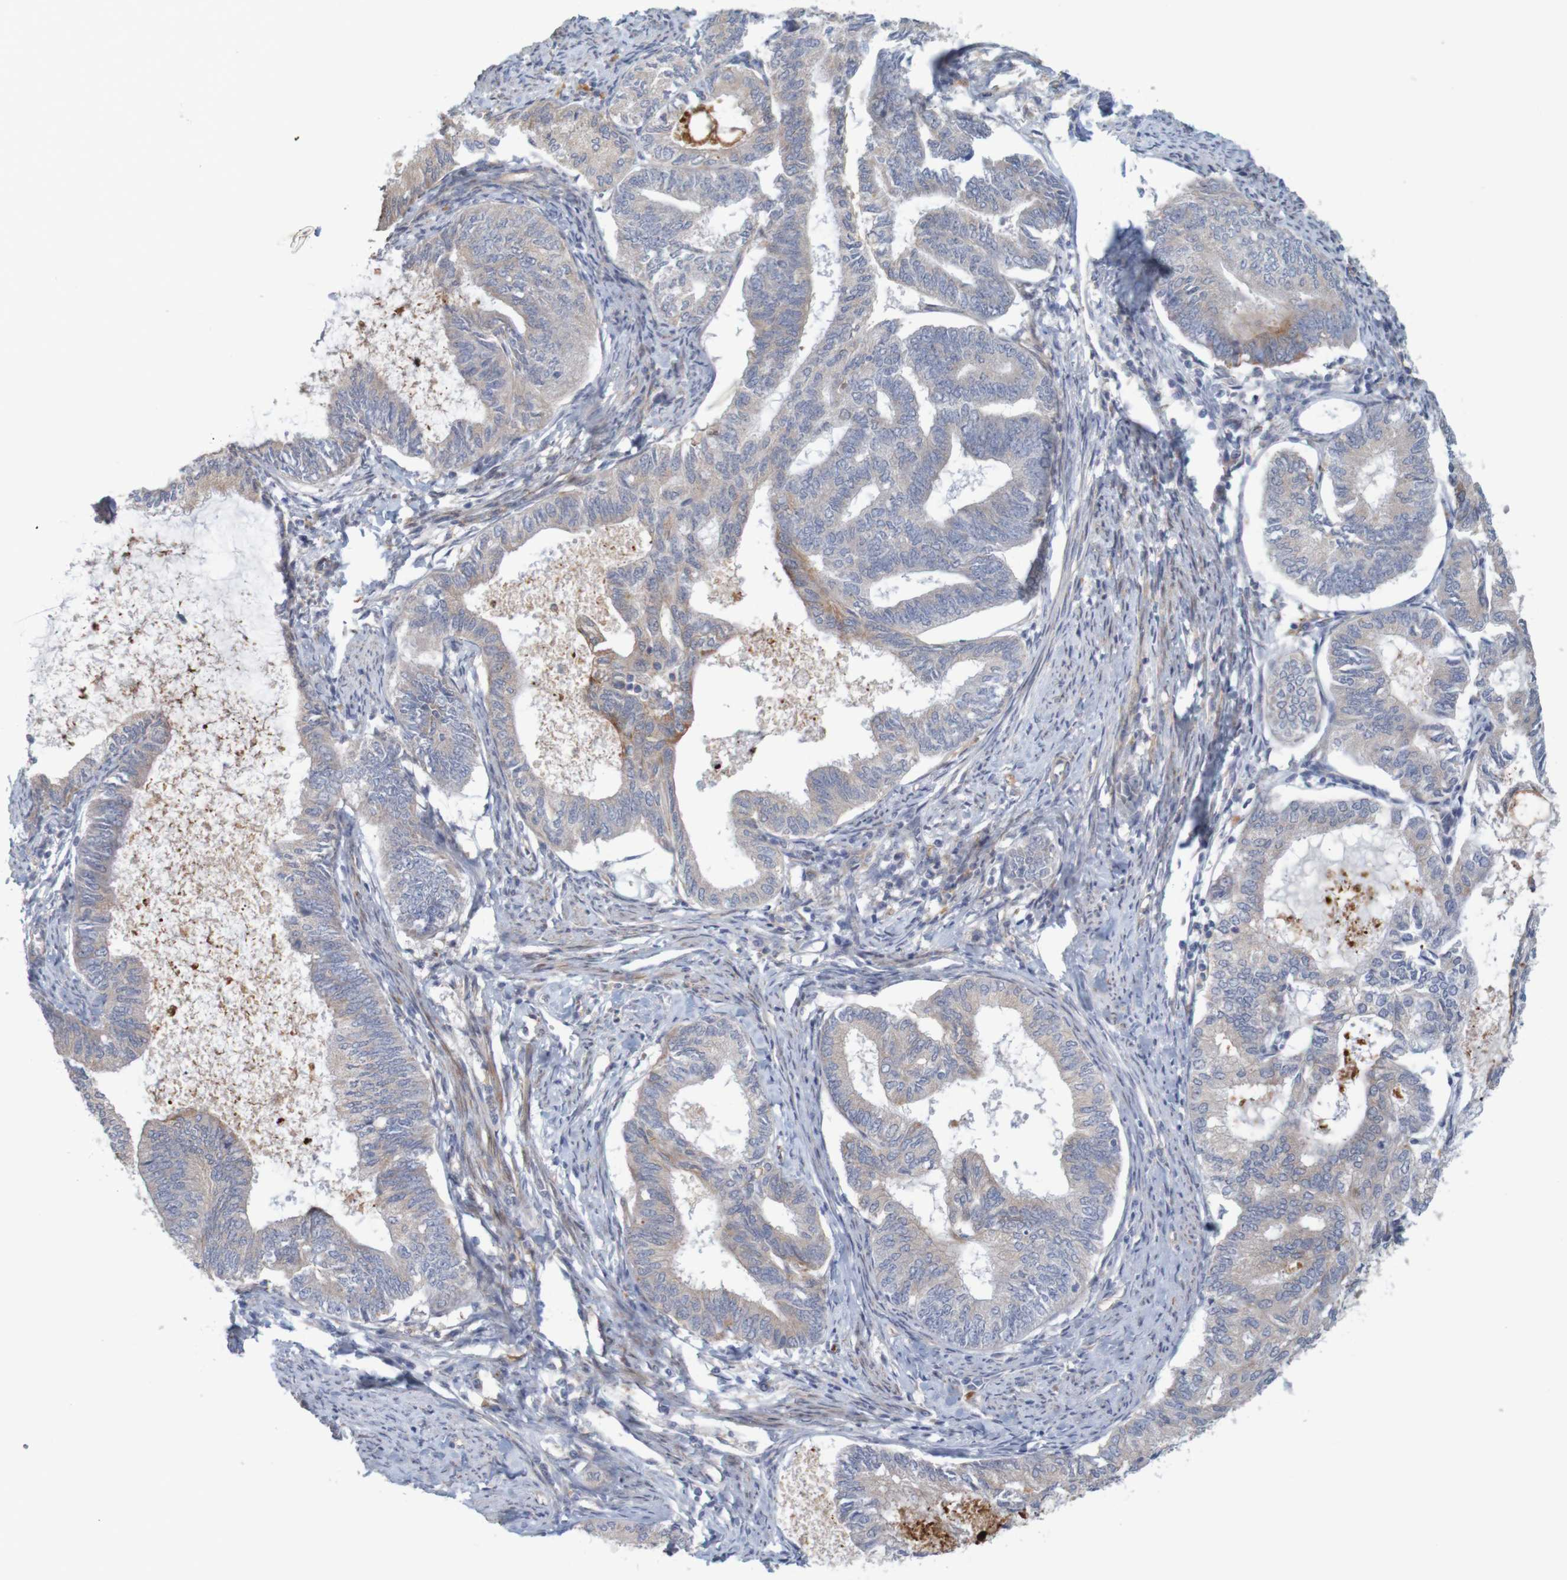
{"staining": {"intensity": "weak", "quantity": ">75%", "location": "cytoplasmic/membranous"}, "tissue": "endometrial cancer", "cell_type": "Tumor cells", "image_type": "cancer", "snomed": [{"axis": "morphology", "description": "Adenocarcinoma, NOS"}, {"axis": "topography", "description": "Endometrium"}], "caption": "Weak cytoplasmic/membranous staining for a protein is appreciated in about >75% of tumor cells of endometrial cancer using IHC.", "gene": "KRT23", "patient": {"sex": "female", "age": 86}}